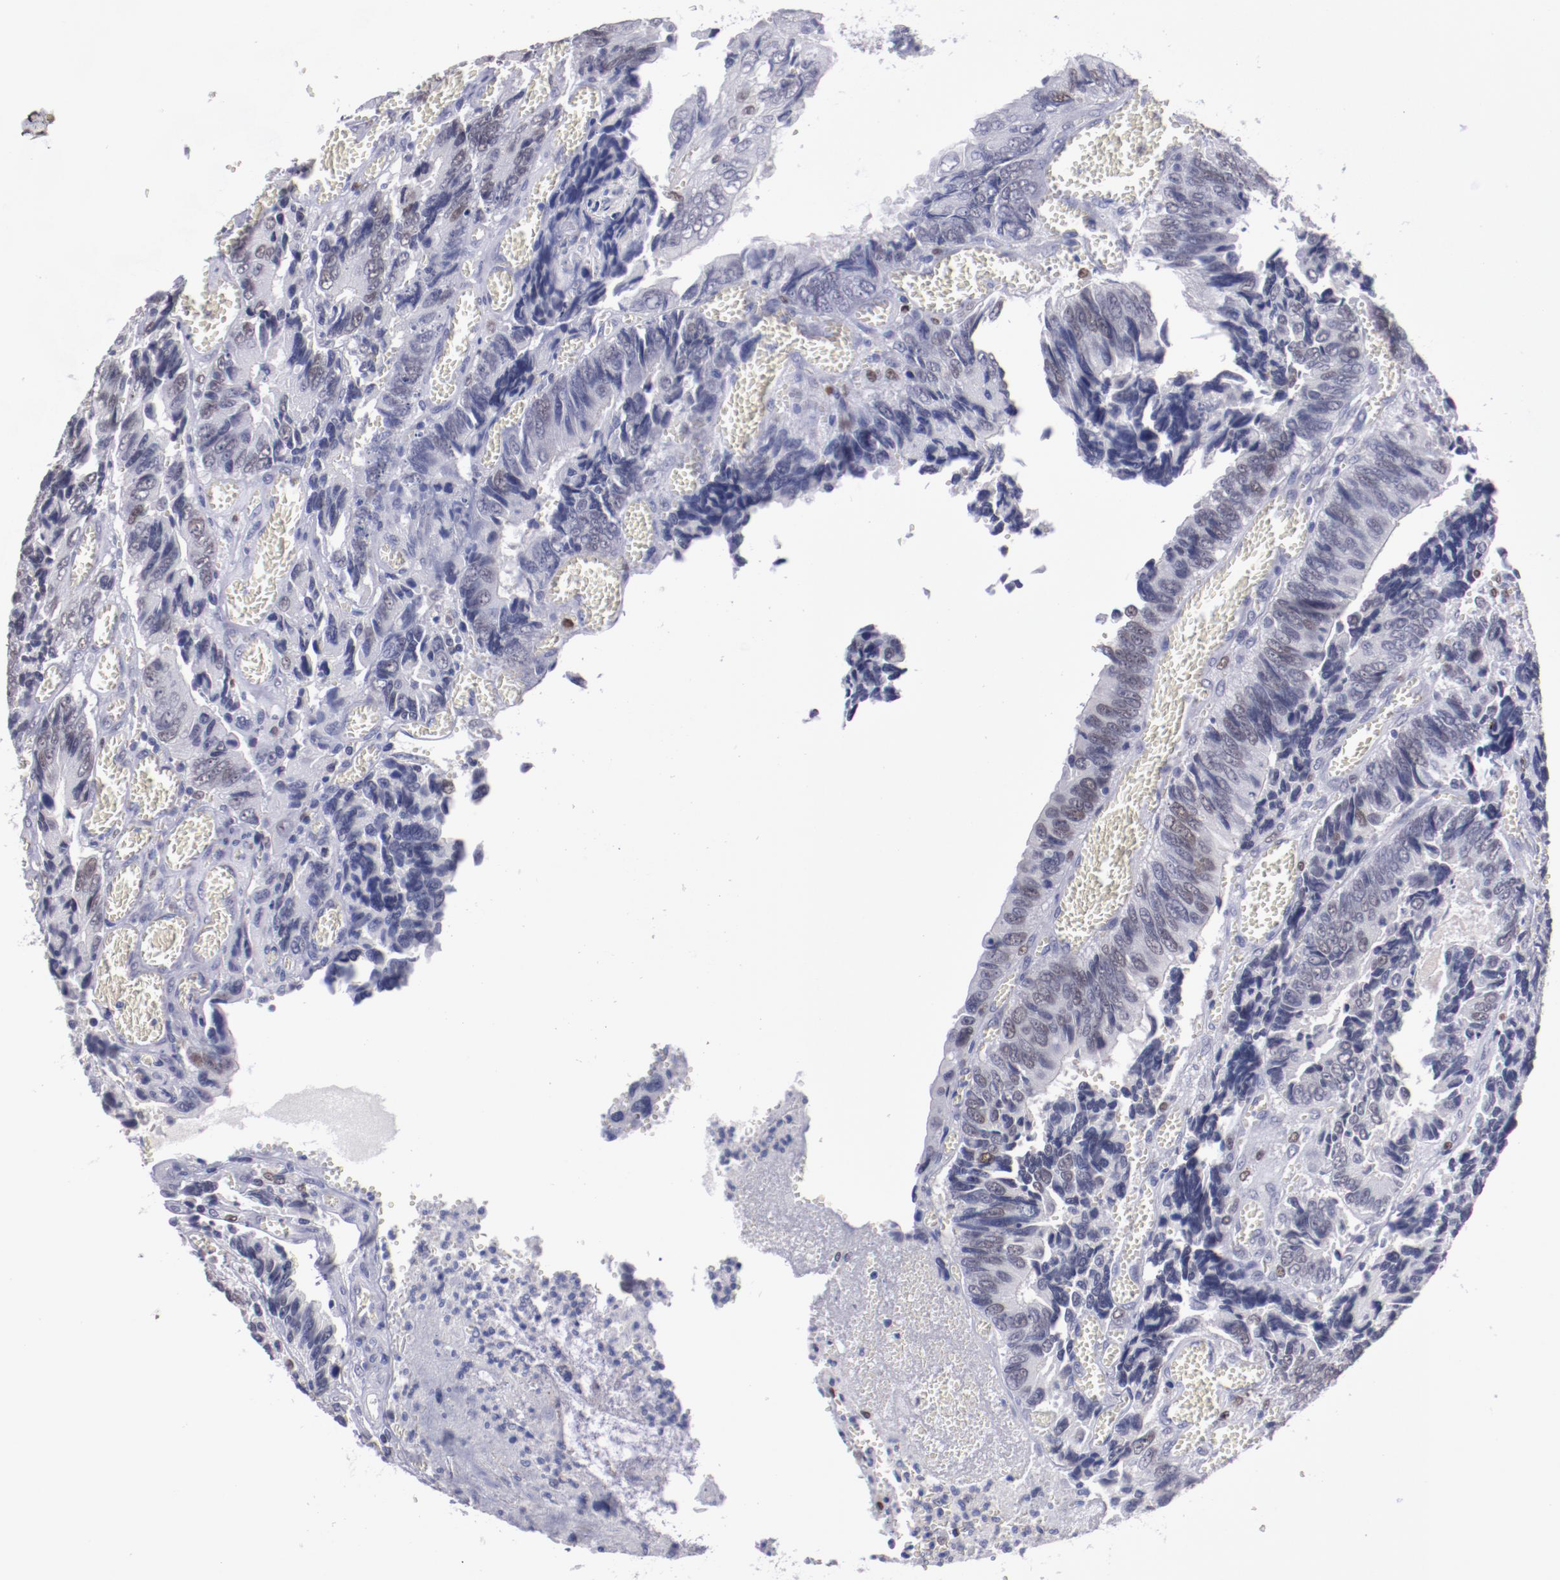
{"staining": {"intensity": "weak", "quantity": "<25%", "location": "nuclear"}, "tissue": "colorectal cancer", "cell_type": "Tumor cells", "image_type": "cancer", "snomed": [{"axis": "morphology", "description": "Adenocarcinoma, NOS"}, {"axis": "topography", "description": "Colon"}], "caption": "Immunohistochemistry histopathology image of neoplastic tissue: human colorectal cancer (adenocarcinoma) stained with DAB (3,3'-diaminobenzidine) demonstrates no significant protein staining in tumor cells.", "gene": "IRF8", "patient": {"sex": "male", "age": 72}}